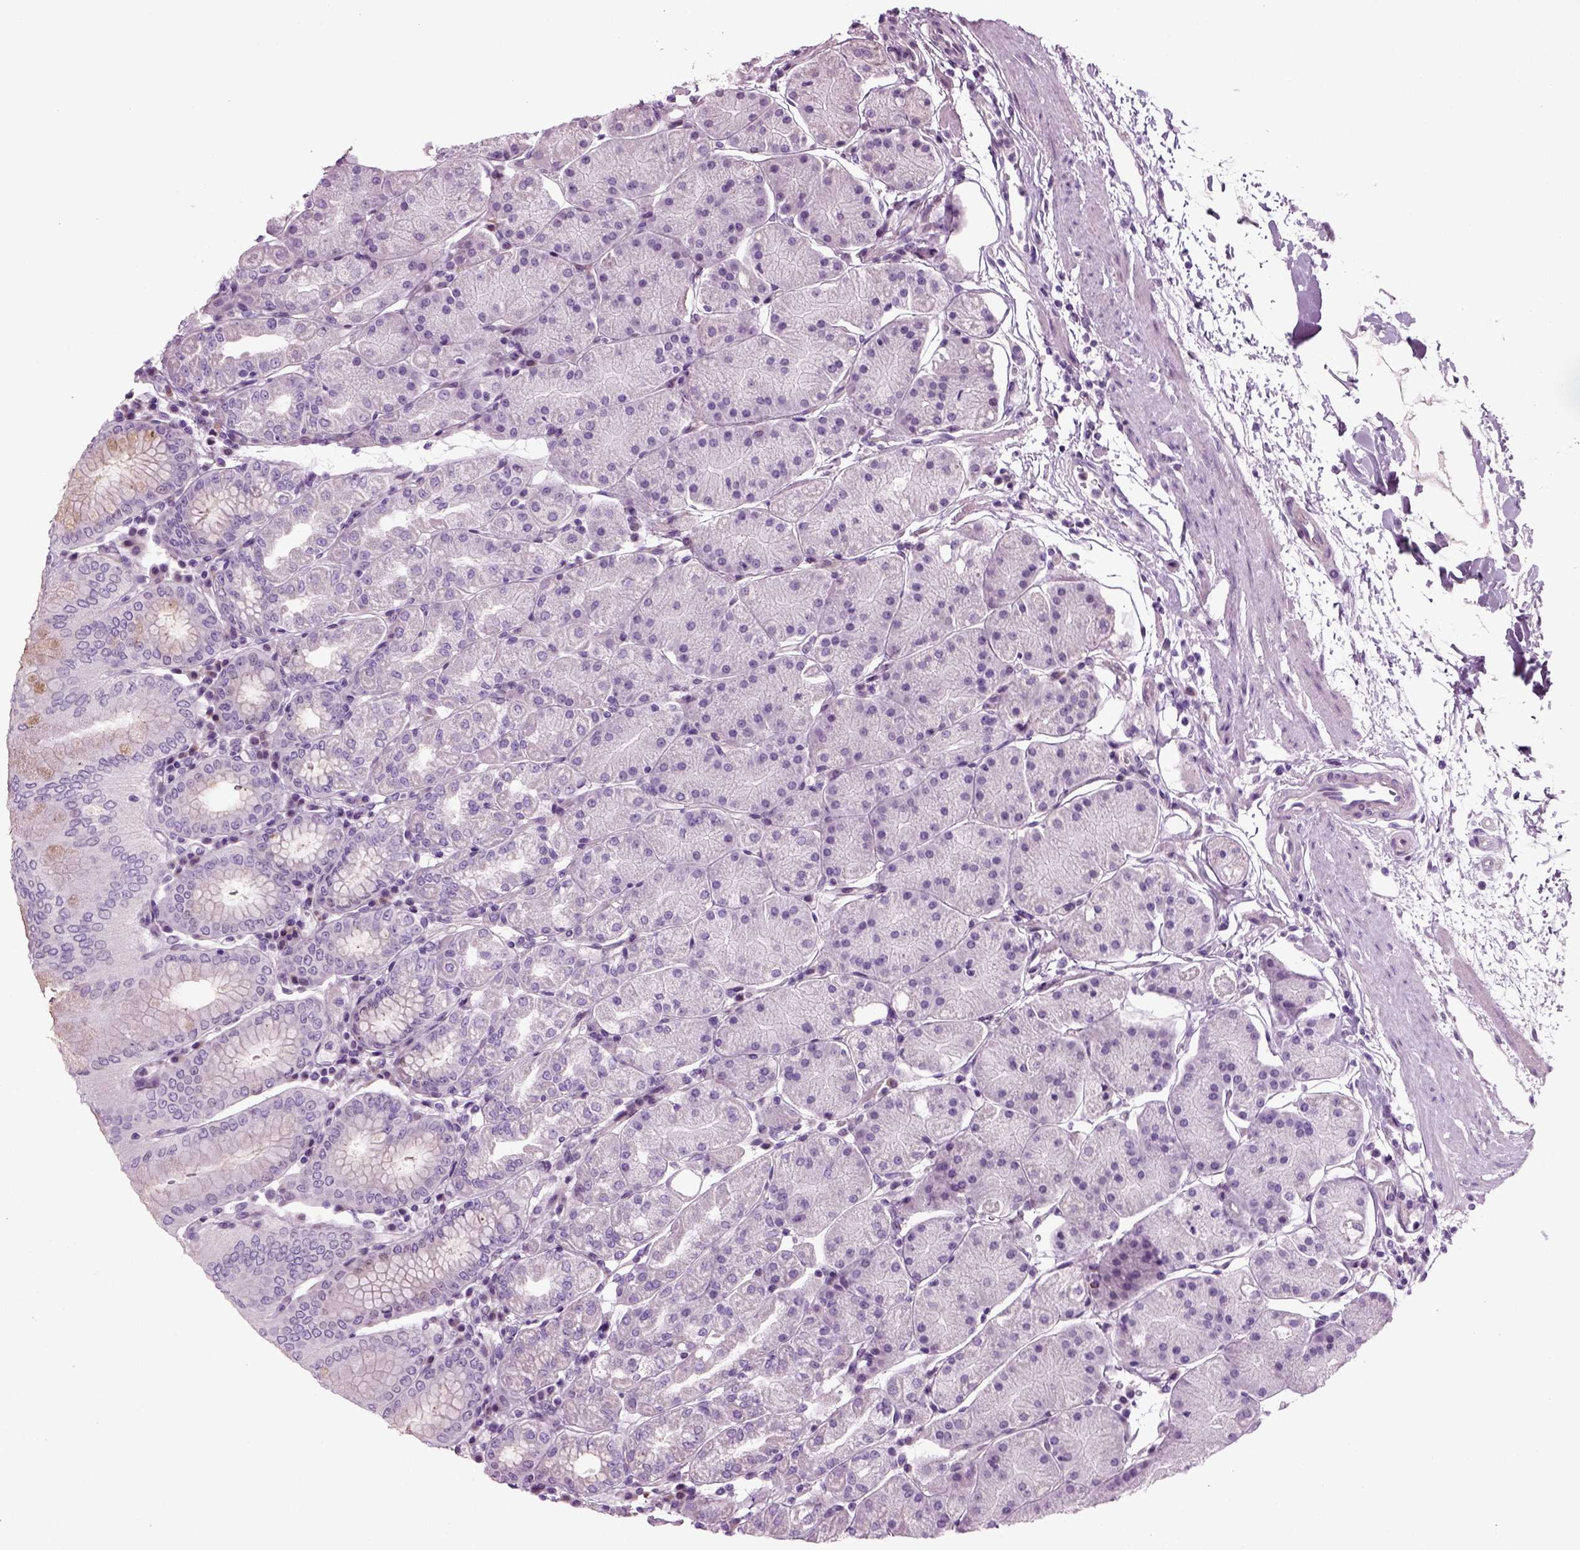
{"staining": {"intensity": "negative", "quantity": "none", "location": "none"}, "tissue": "stomach", "cell_type": "Glandular cells", "image_type": "normal", "snomed": [{"axis": "morphology", "description": "Normal tissue, NOS"}, {"axis": "topography", "description": "Stomach"}], "caption": "Immunohistochemistry histopathology image of normal human stomach stained for a protein (brown), which reveals no staining in glandular cells. (DAB IHC with hematoxylin counter stain).", "gene": "ARID3A", "patient": {"sex": "male", "age": 54}}